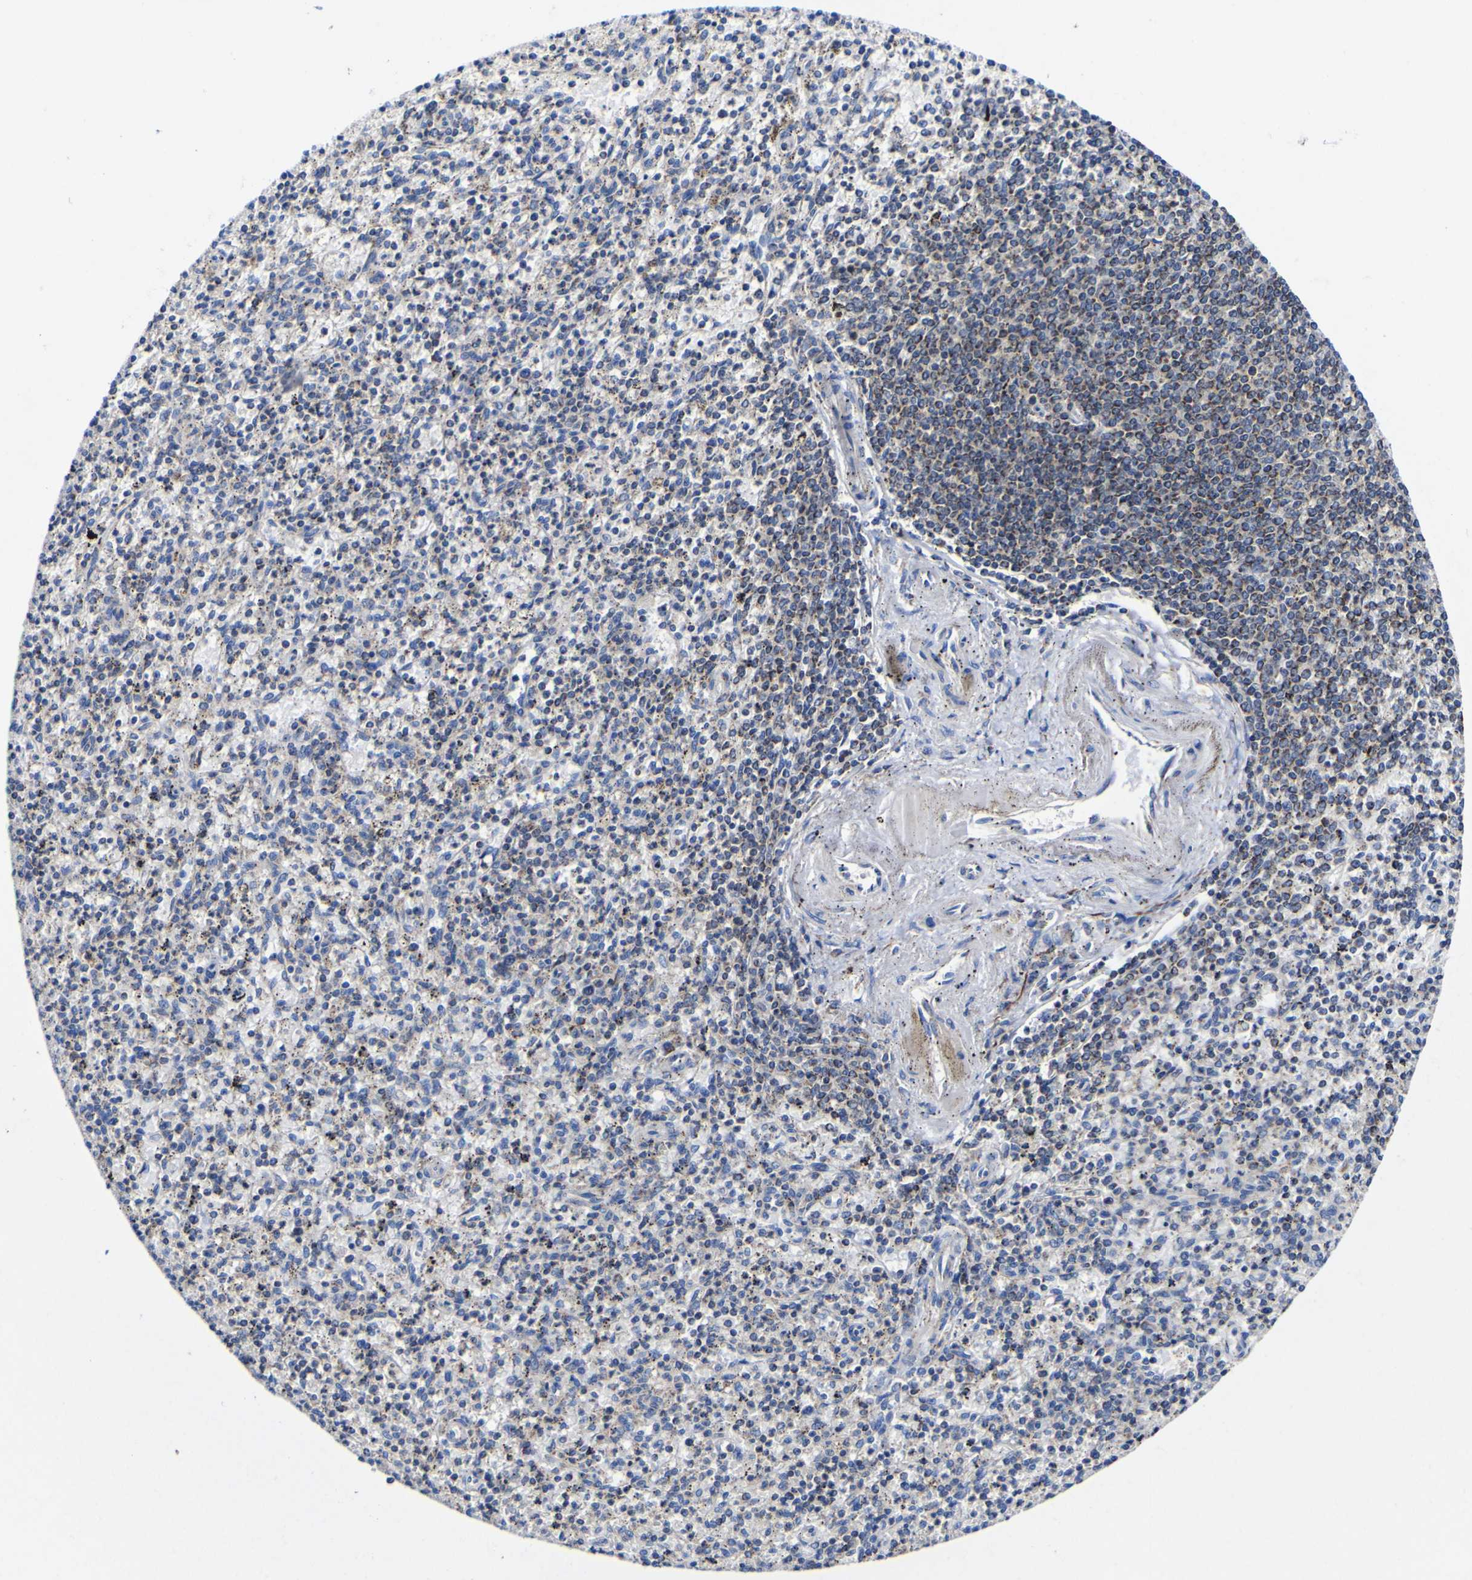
{"staining": {"intensity": "moderate", "quantity": "25%-75%", "location": "cytoplasmic/membranous"}, "tissue": "spleen", "cell_type": "Cells in red pulp", "image_type": "normal", "snomed": [{"axis": "morphology", "description": "Normal tissue, NOS"}, {"axis": "topography", "description": "Spleen"}], "caption": "This photomicrograph shows benign spleen stained with IHC to label a protein in brown. The cytoplasmic/membranous of cells in red pulp show moderate positivity for the protein. Nuclei are counter-stained blue.", "gene": "CCDC90B", "patient": {"sex": "male", "age": 72}}